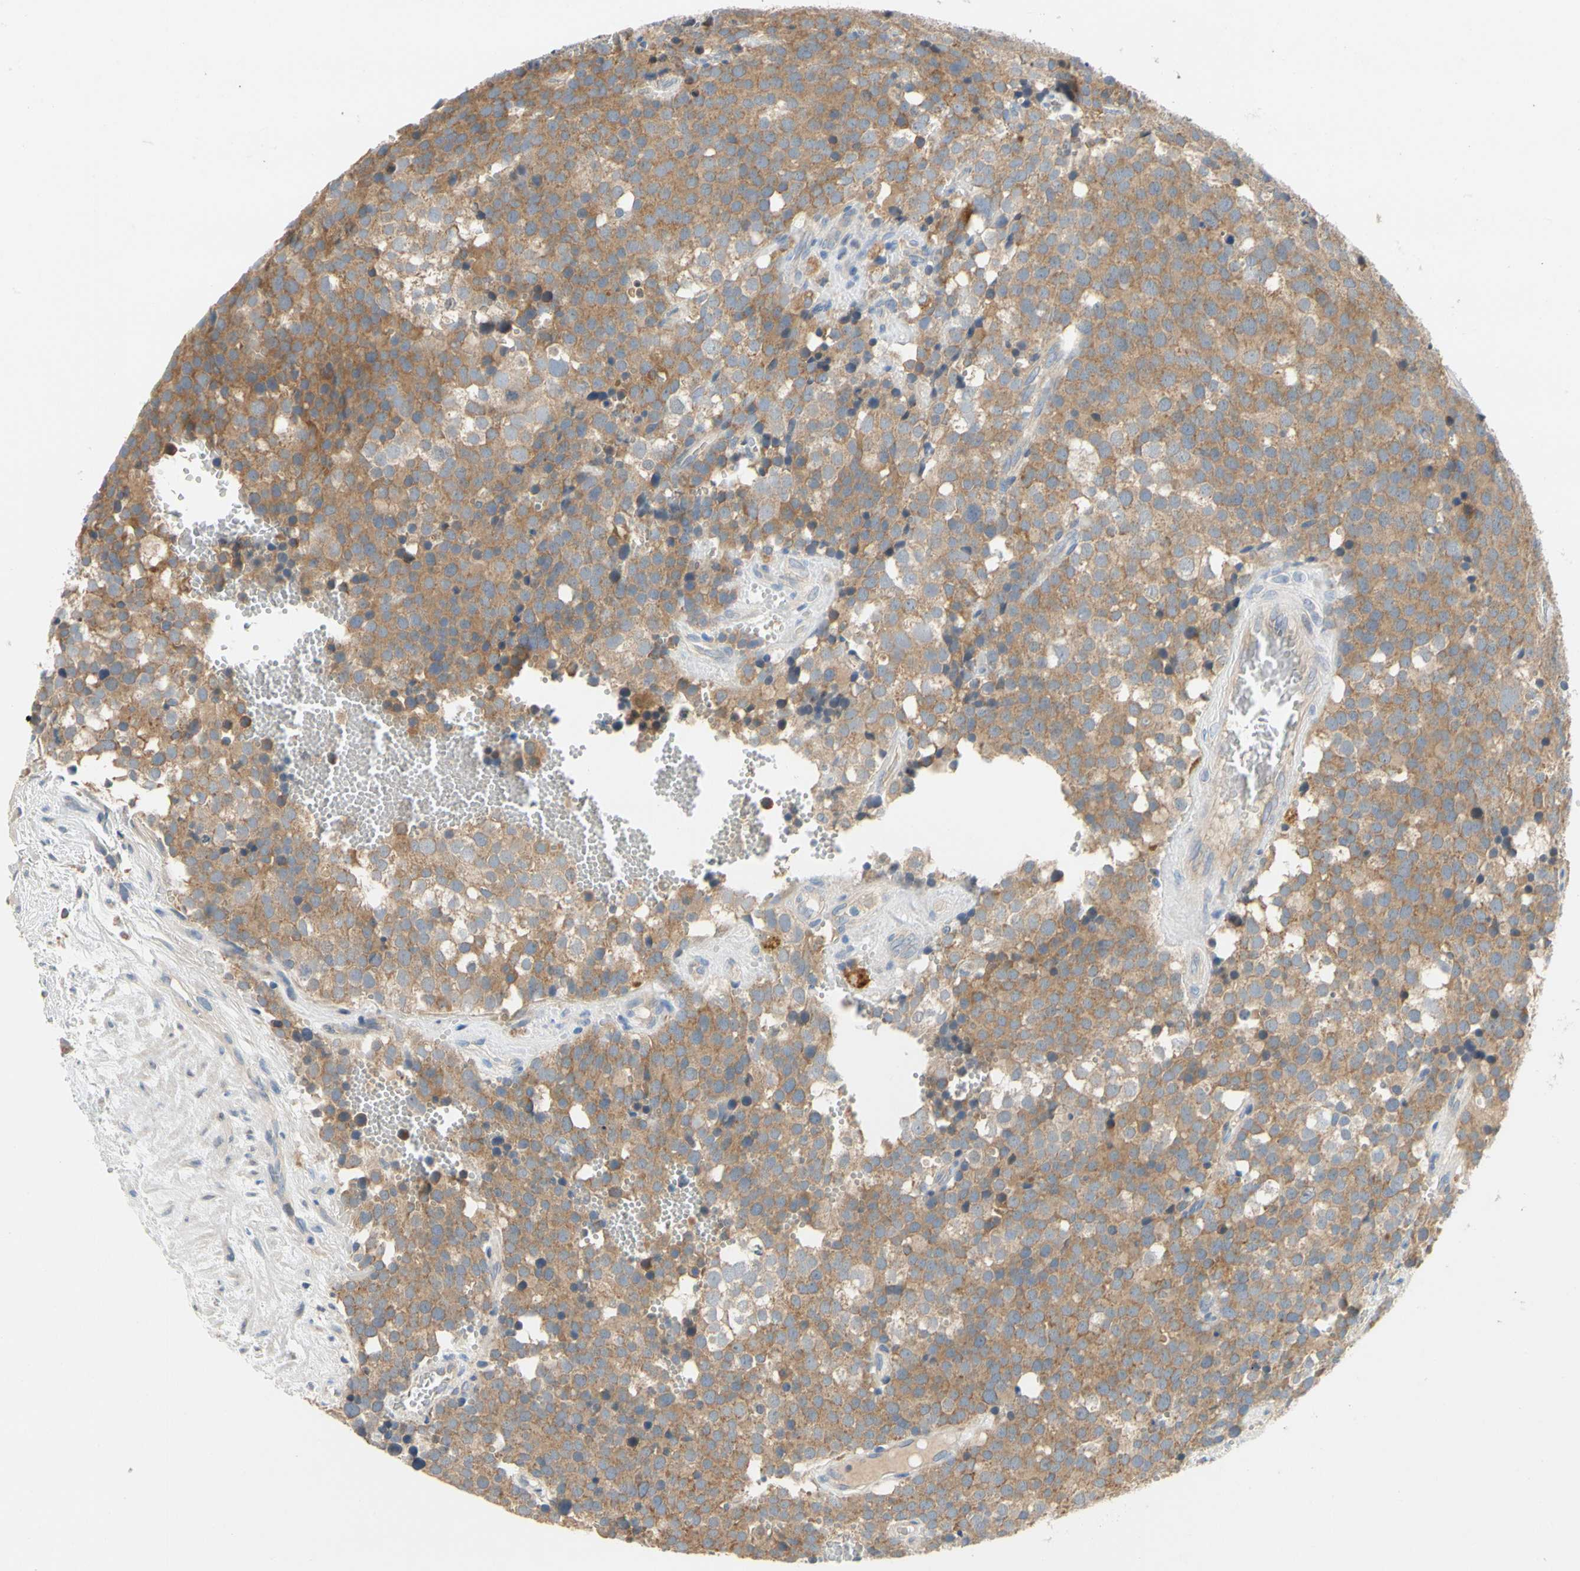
{"staining": {"intensity": "moderate", "quantity": ">75%", "location": "cytoplasmic/membranous"}, "tissue": "testis cancer", "cell_type": "Tumor cells", "image_type": "cancer", "snomed": [{"axis": "morphology", "description": "Seminoma, NOS"}, {"axis": "topography", "description": "Testis"}], "caption": "Immunohistochemical staining of human seminoma (testis) shows medium levels of moderate cytoplasmic/membranous staining in about >75% of tumor cells. (Stains: DAB (3,3'-diaminobenzidine) in brown, nuclei in blue, Microscopy: brightfield microscopy at high magnification).", "gene": "KLHDC8B", "patient": {"sex": "male", "age": 71}}